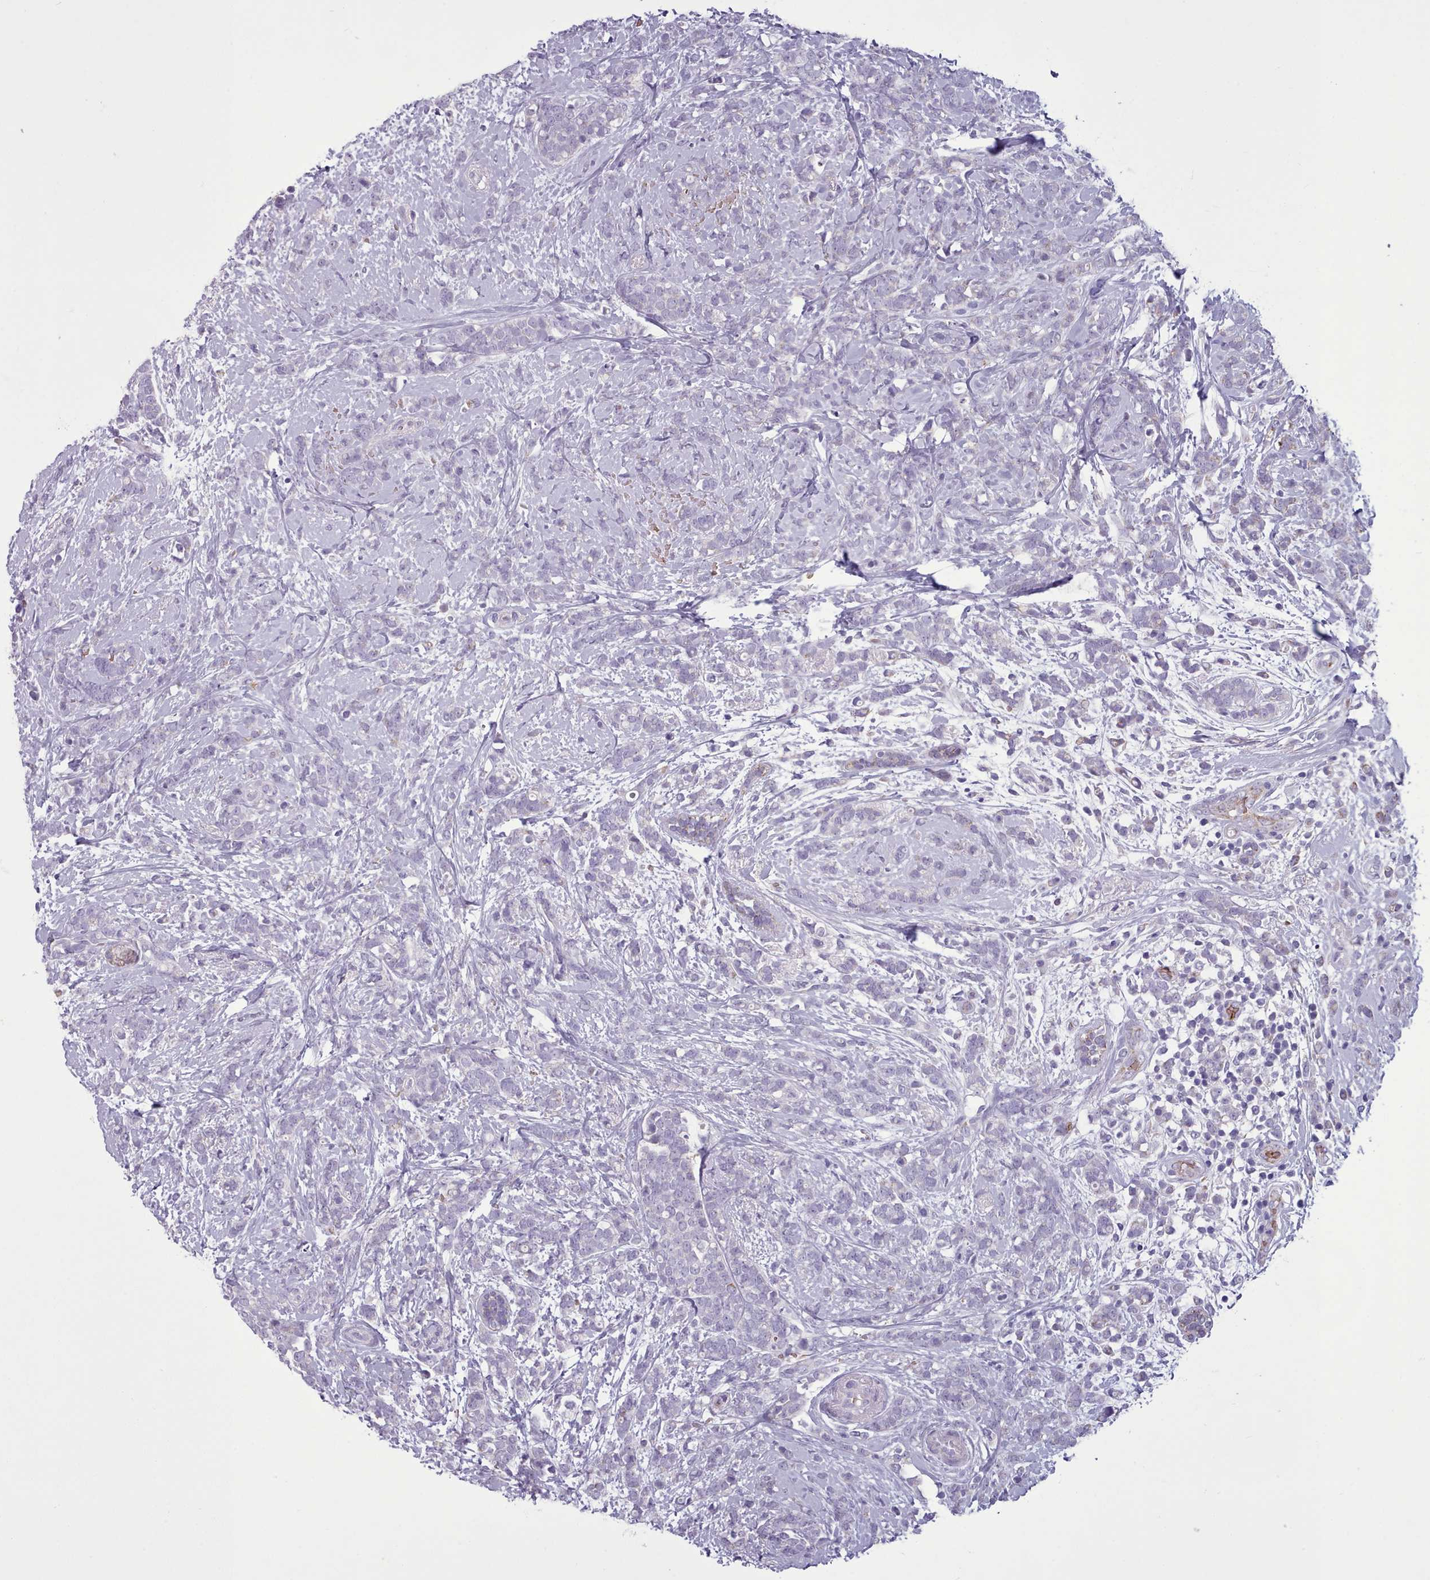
{"staining": {"intensity": "negative", "quantity": "none", "location": "none"}, "tissue": "breast cancer", "cell_type": "Tumor cells", "image_type": "cancer", "snomed": [{"axis": "morphology", "description": "Lobular carcinoma"}, {"axis": "topography", "description": "Breast"}], "caption": "DAB (3,3'-diaminobenzidine) immunohistochemical staining of human breast cancer demonstrates no significant positivity in tumor cells. The staining is performed using DAB brown chromogen with nuclei counter-stained in using hematoxylin.", "gene": "AK4", "patient": {"sex": "female", "age": 58}}